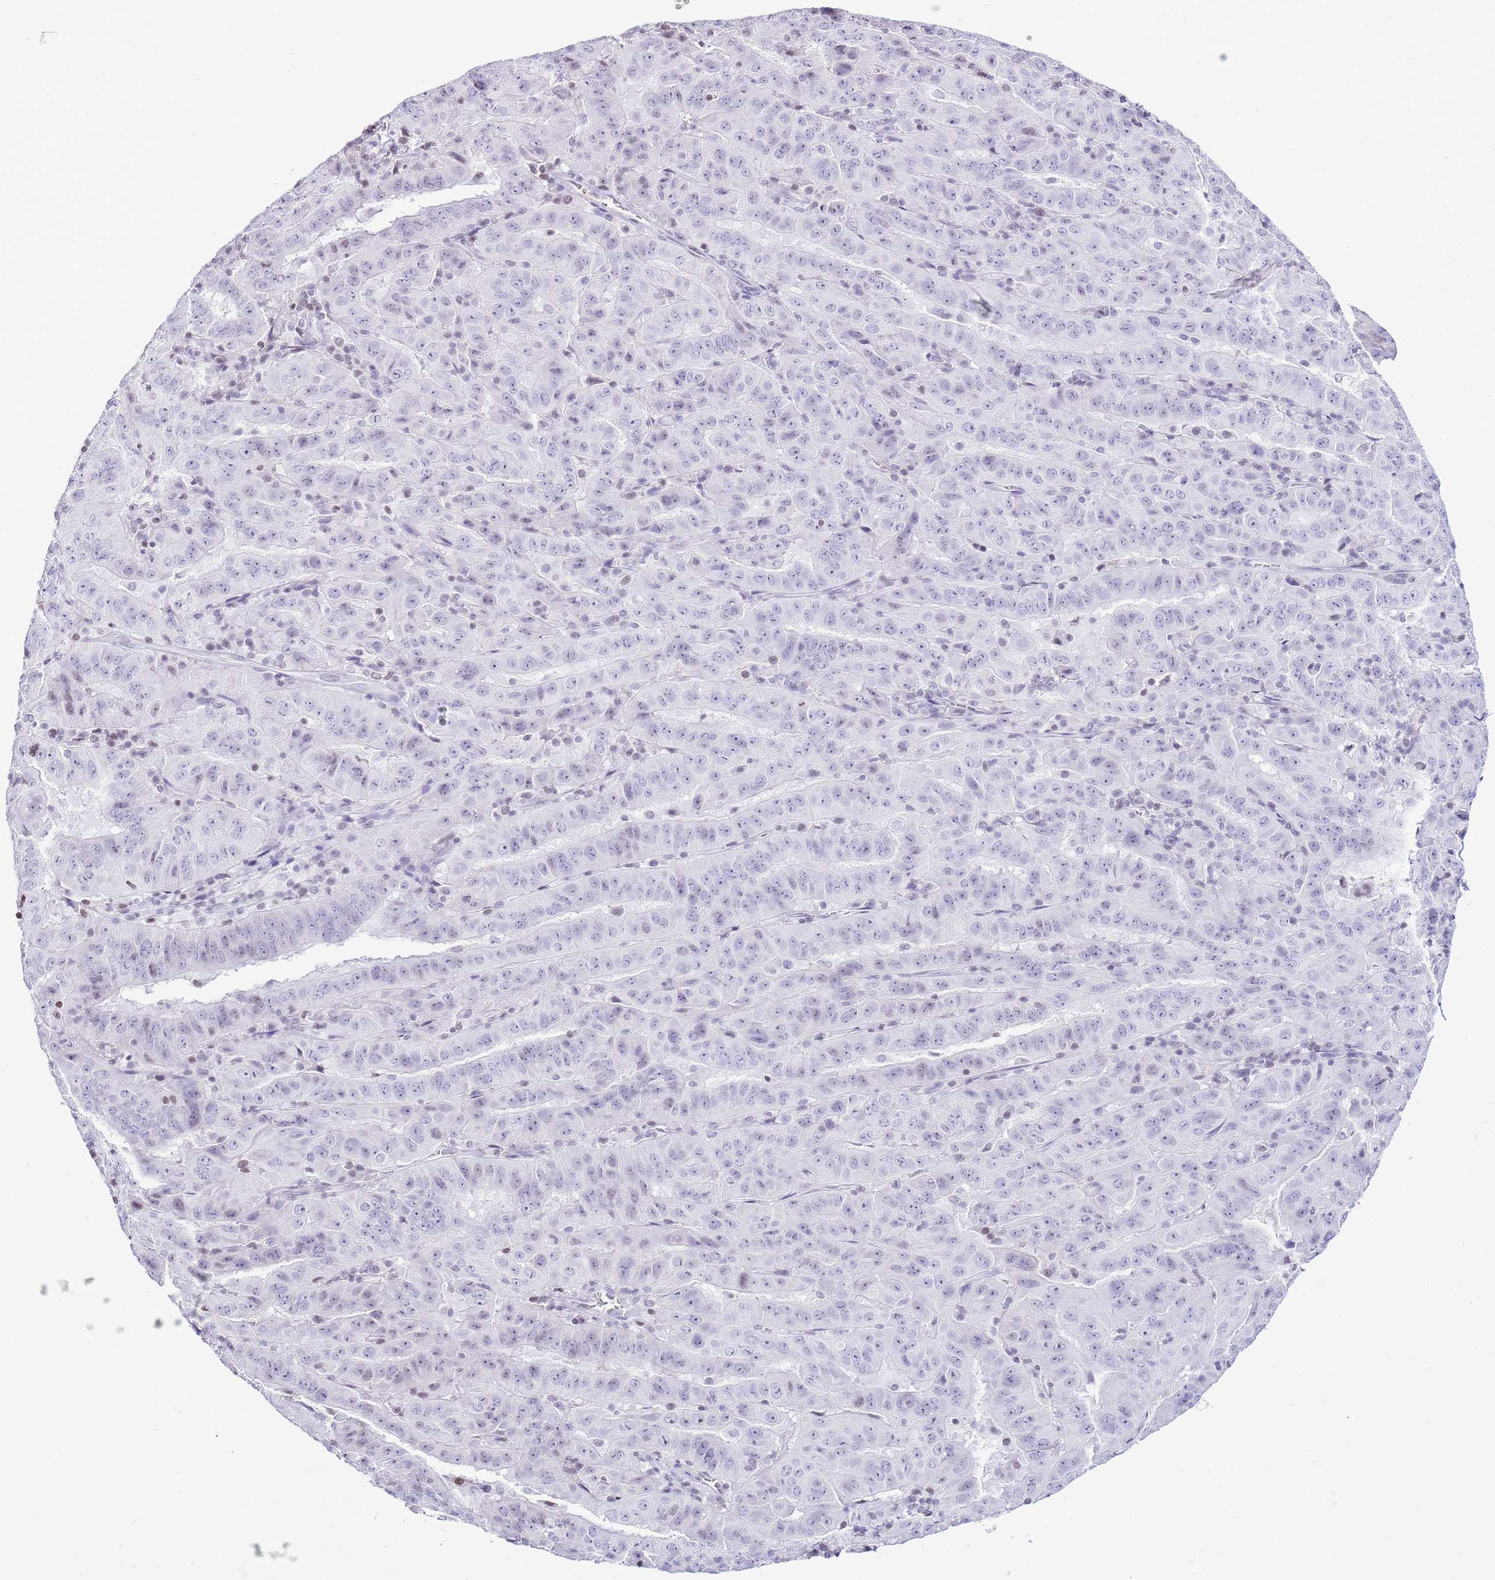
{"staining": {"intensity": "negative", "quantity": "none", "location": "none"}, "tissue": "pancreatic cancer", "cell_type": "Tumor cells", "image_type": "cancer", "snomed": [{"axis": "morphology", "description": "Adenocarcinoma, NOS"}, {"axis": "topography", "description": "Pancreas"}], "caption": "IHC histopathology image of neoplastic tissue: human adenocarcinoma (pancreatic) stained with DAB (3,3'-diaminobenzidine) reveals no significant protein expression in tumor cells.", "gene": "PRR15", "patient": {"sex": "male", "age": 63}}